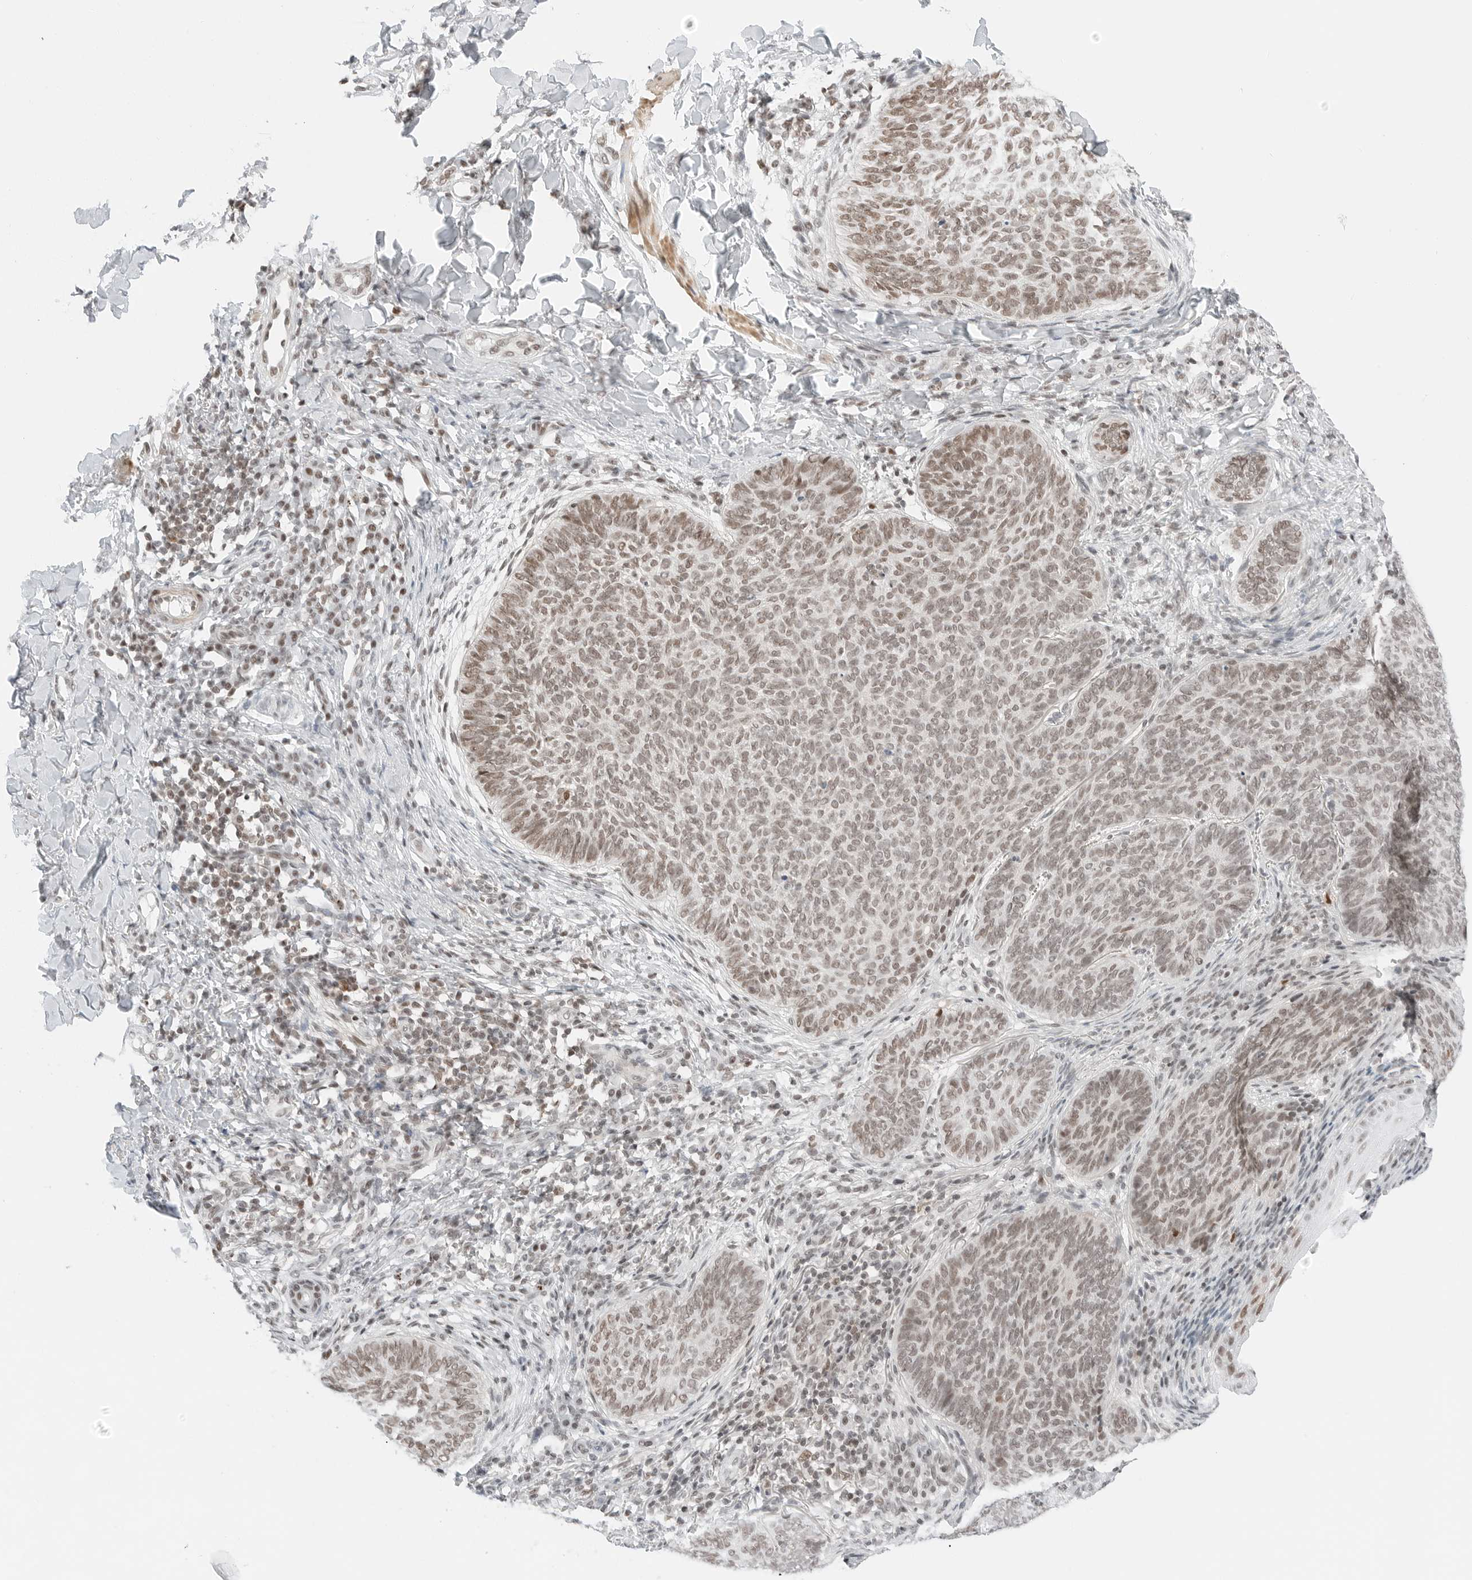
{"staining": {"intensity": "weak", "quantity": ">75%", "location": "nuclear"}, "tissue": "skin cancer", "cell_type": "Tumor cells", "image_type": "cancer", "snomed": [{"axis": "morphology", "description": "Normal tissue, NOS"}, {"axis": "morphology", "description": "Basal cell carcinoma"}, {"axis": "topography", "description": "Skin"}], "caption": "A brown stain highlights weak nuclear expression of a protein in skin cancer (basal cell carcinoma) tumor cells.", "gene": "CRTC2", "patient": {"sex": "male", "age": 50}}